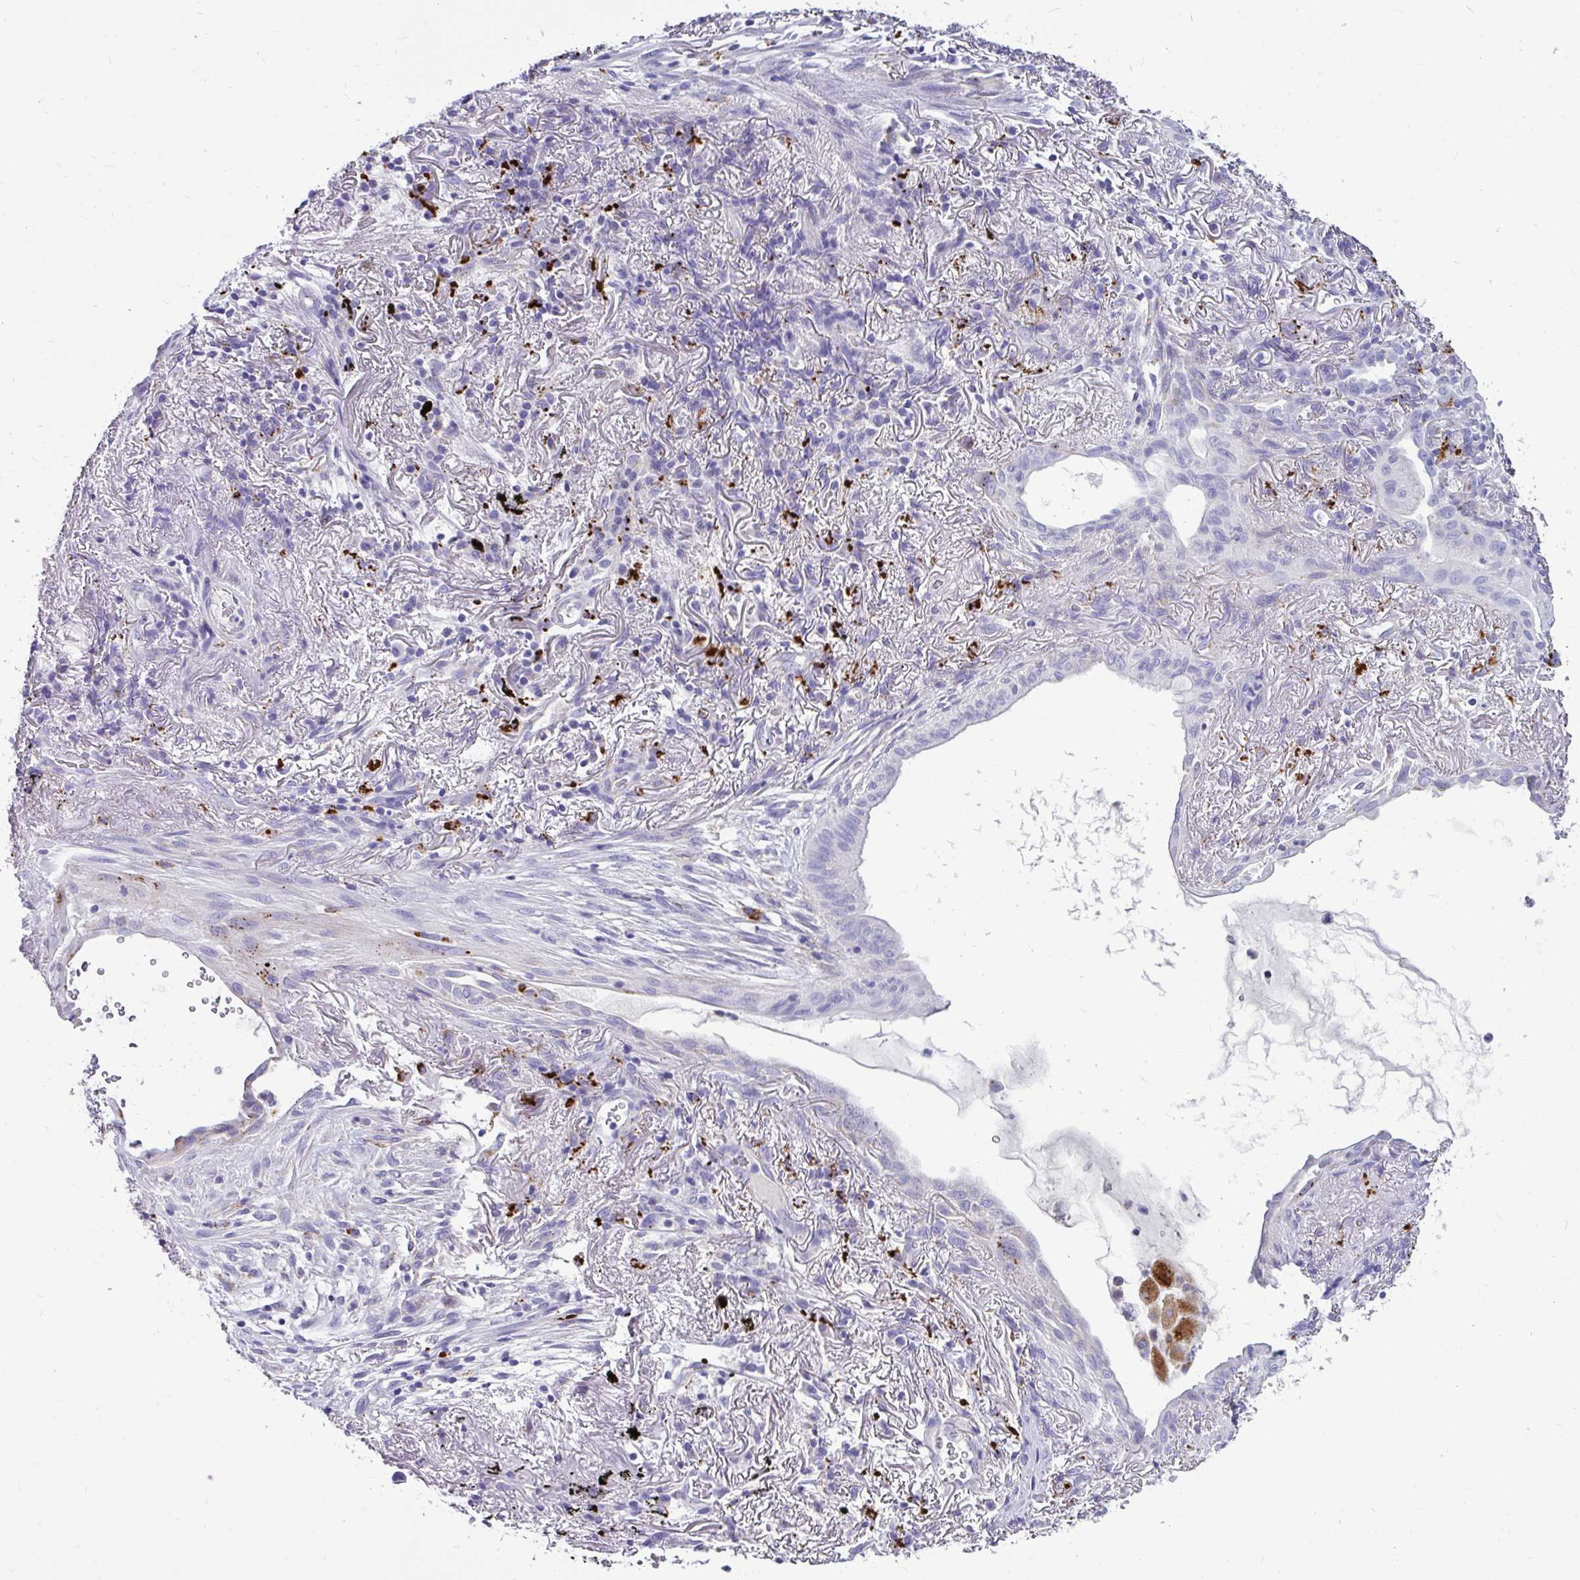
{"staining": {"intensity": "negative", "quantity": "none", "location": "none"}, "tissue": "lung cancer", "cell_type": "Tumor cells", "image_type": "cancer", "snomed": [{"axis": "morphology", "description": "Adenocarcinoma, NOS"}, {"axis": "topography", "description": "Lung"}], "caption": "This is an IHC photomicrograph of human lung adenocarcinoma. There is no expression in tumor cells.", "gene": "CTSZ", "patient": {"sex": "male", "age": 77}}